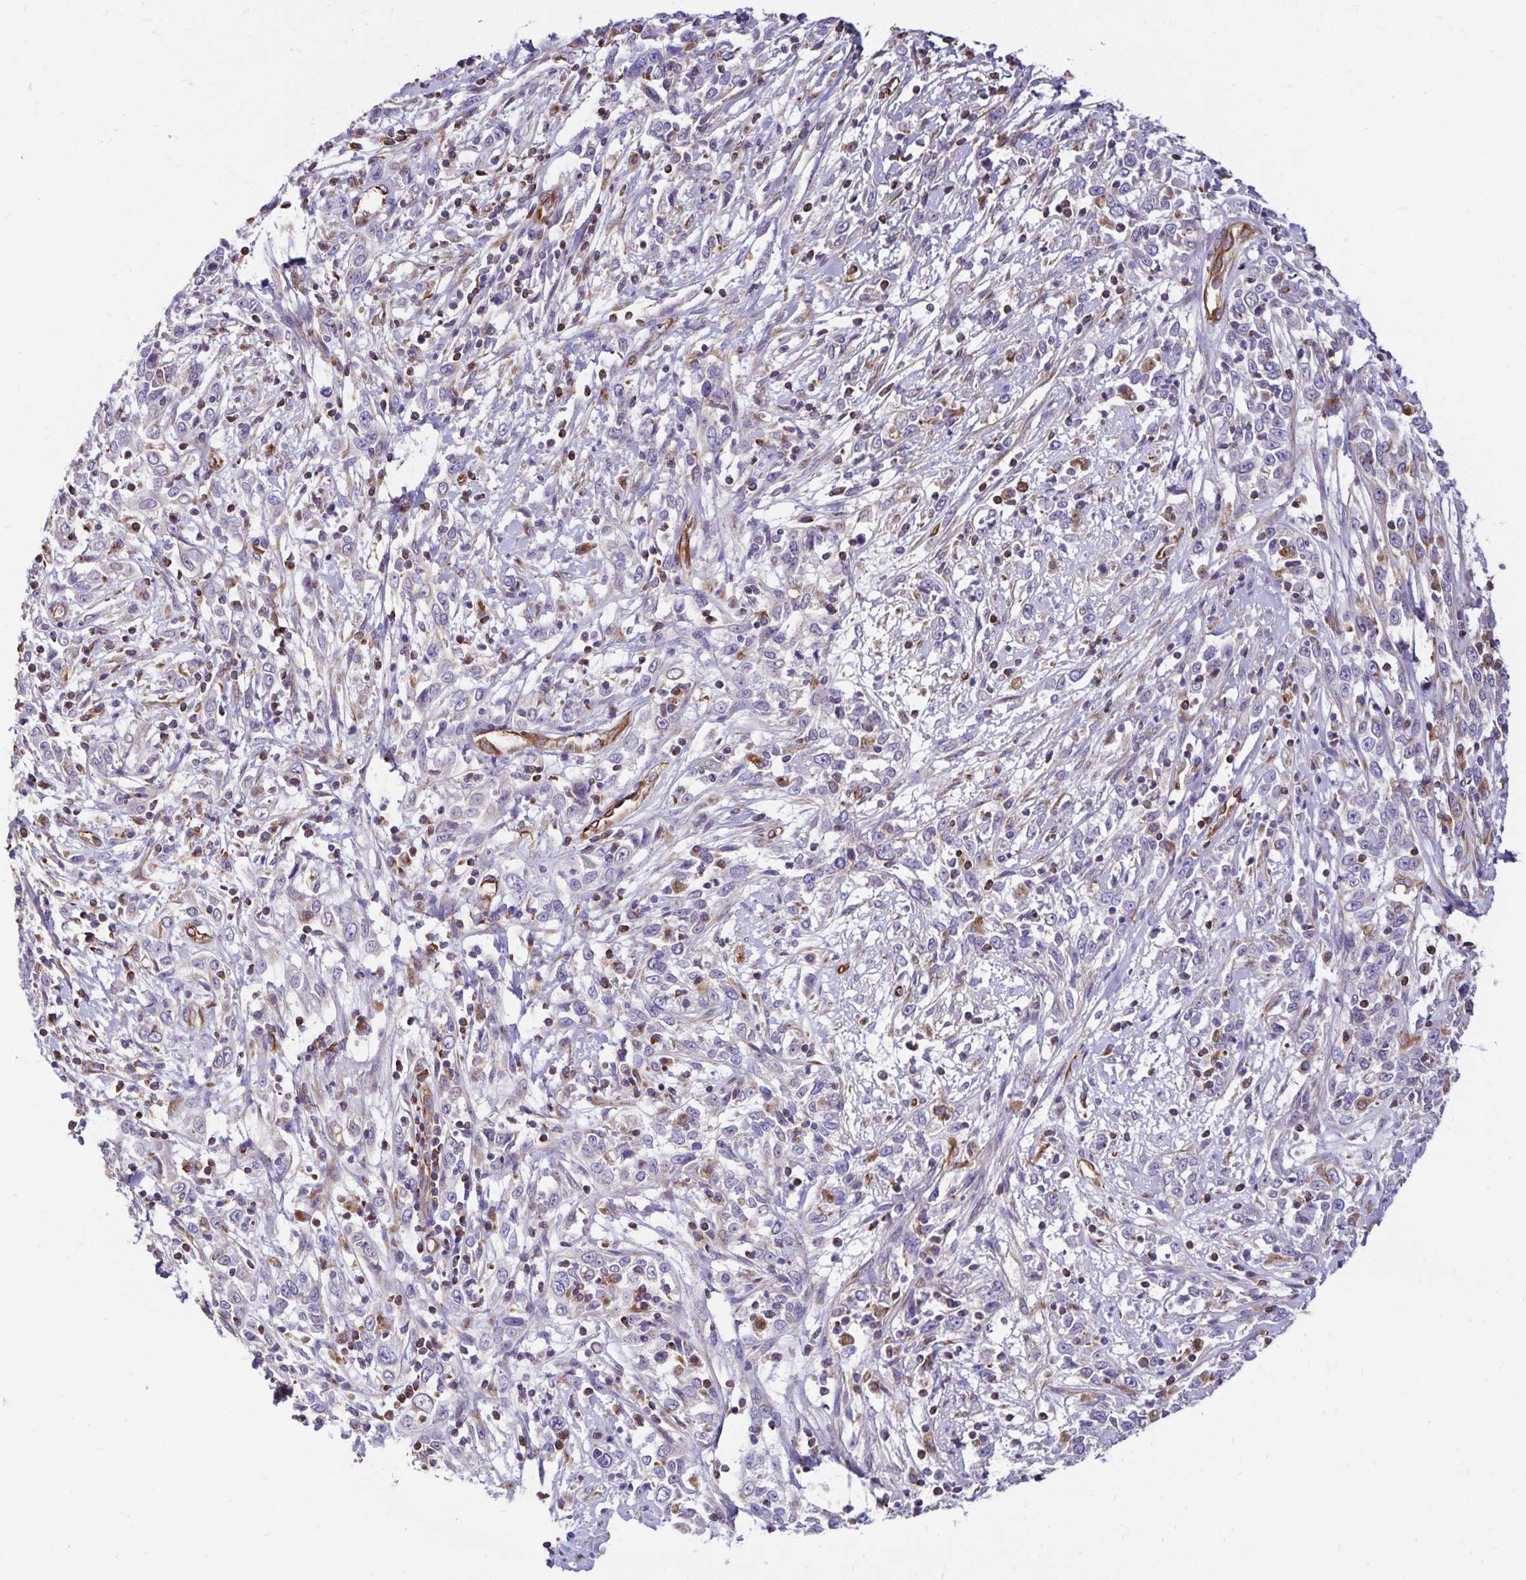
{"staining": {"intensity": "negative", "quantity": "none", "location": "none"}, "tissue": "cervical cancer", "cell_type": "Tumor cells", "image_type": "cancer", "snomed": [{"axis": "morphology", "description": "Adenocarcinoma, NOS"}, {"axis": "topography", "description": "Cervix"}], "caption": "High power microscopy photomicrograph of an IHC image of cervical adenocarcinoma, revealing no significant staining in tumor cells. (DAB (3,3'-diaminobenzidine) immunohistochemistry with hematoxylin counter stain).", "gene": "TRPV6", "patient": {"sex": "female", "age": 40}}